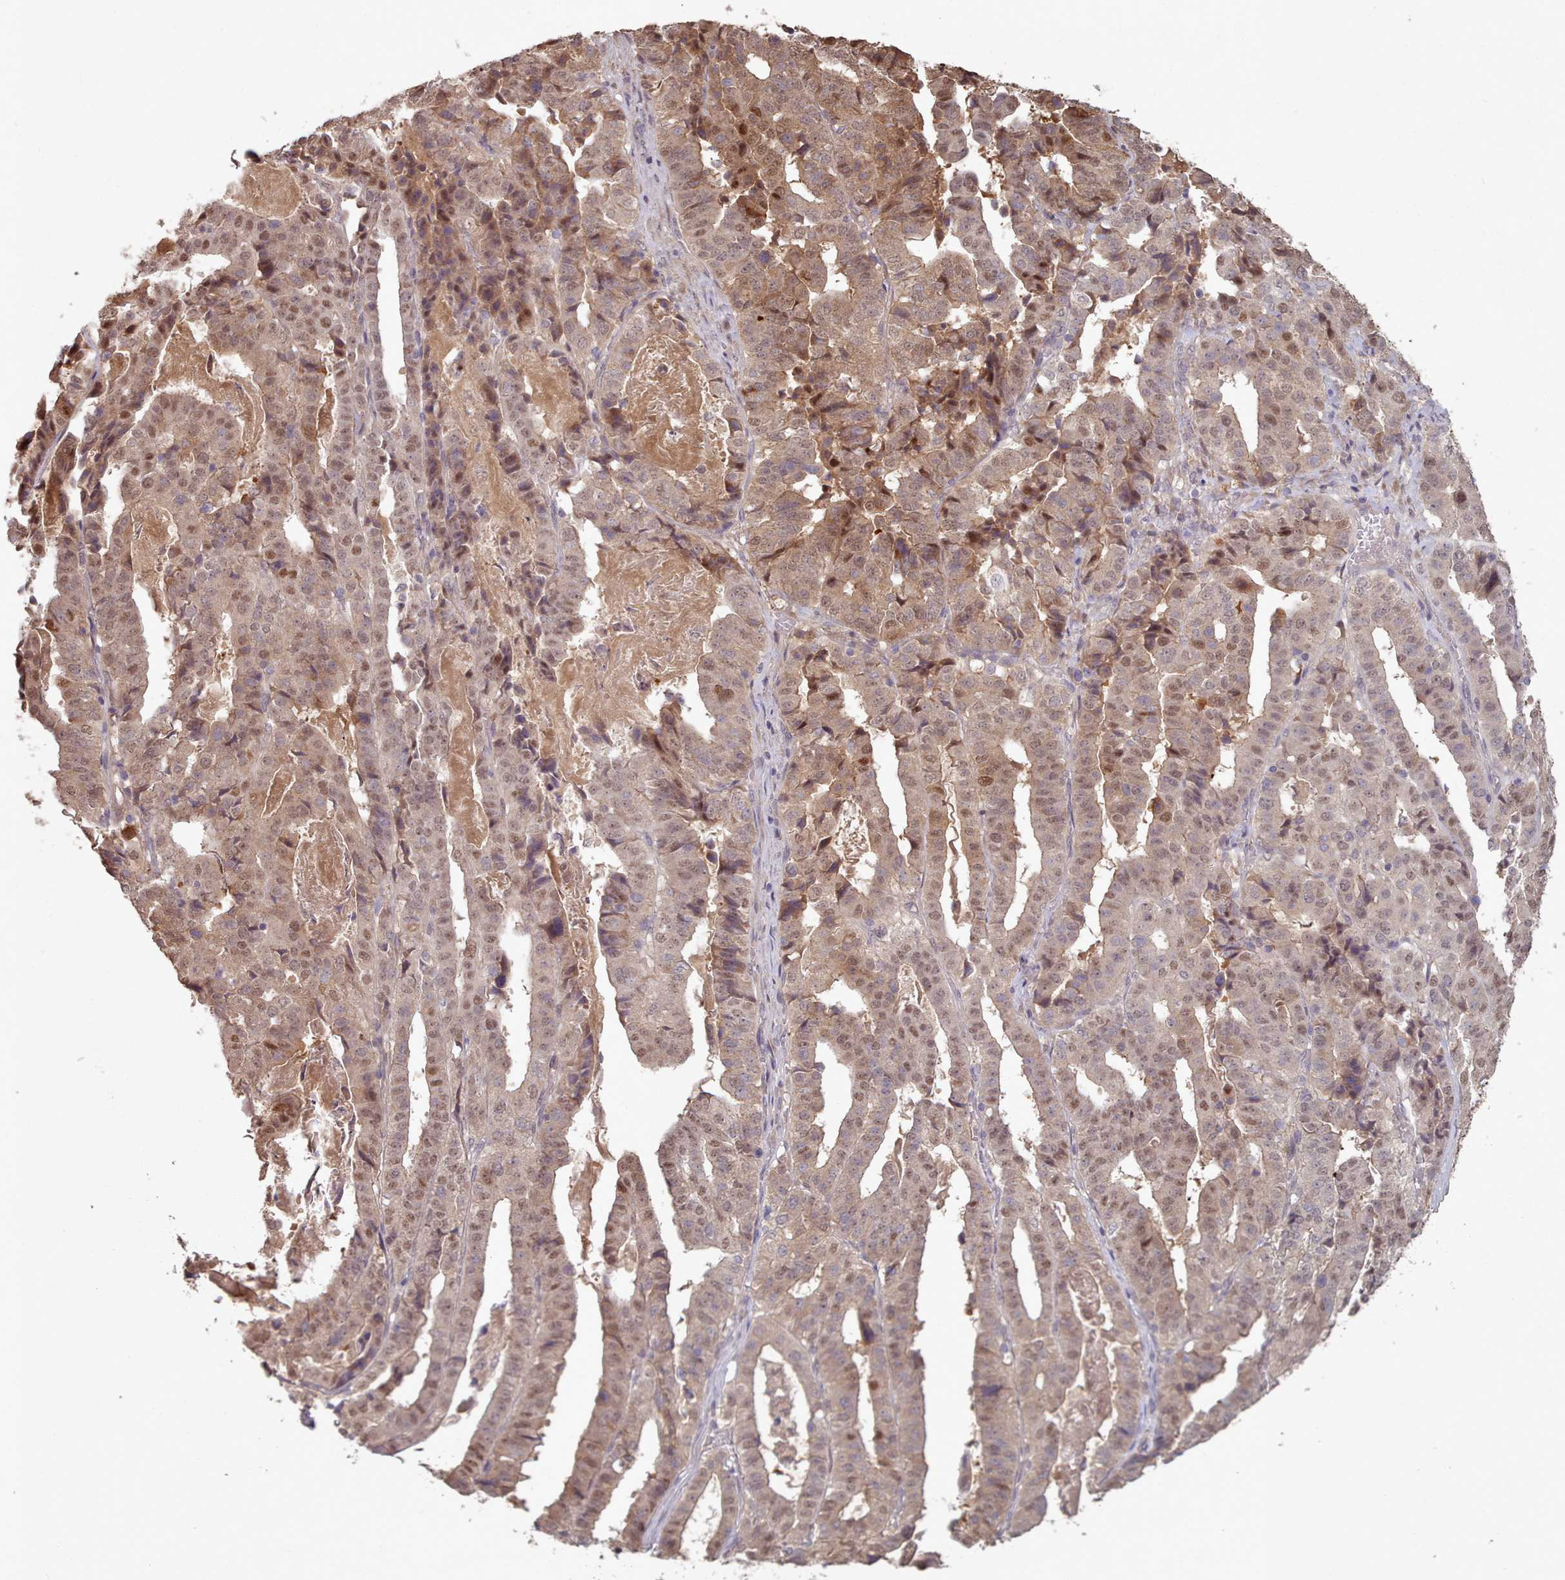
{"staining": {"intensity": "moderate", "quantity": ">75%", "location": "cytoplasmic/membranous,nuclear"}, "tissue": "stomach cancer", "cell_type": "Tumor cells", "image_type": "cancer", "snomed": [{"axis": "morphology", "description": "Adenocarcinoma, NOS"}, {"axis": "topography", "description": "Stomach"}], "caption": "Moderate cytoplasmic/membranous and nuclear positivity is seen in approximately >75% of tumor cells in stomach cancer.", "gene": "ERCC6L", "patient": {"sex": "male", "age": 48}}